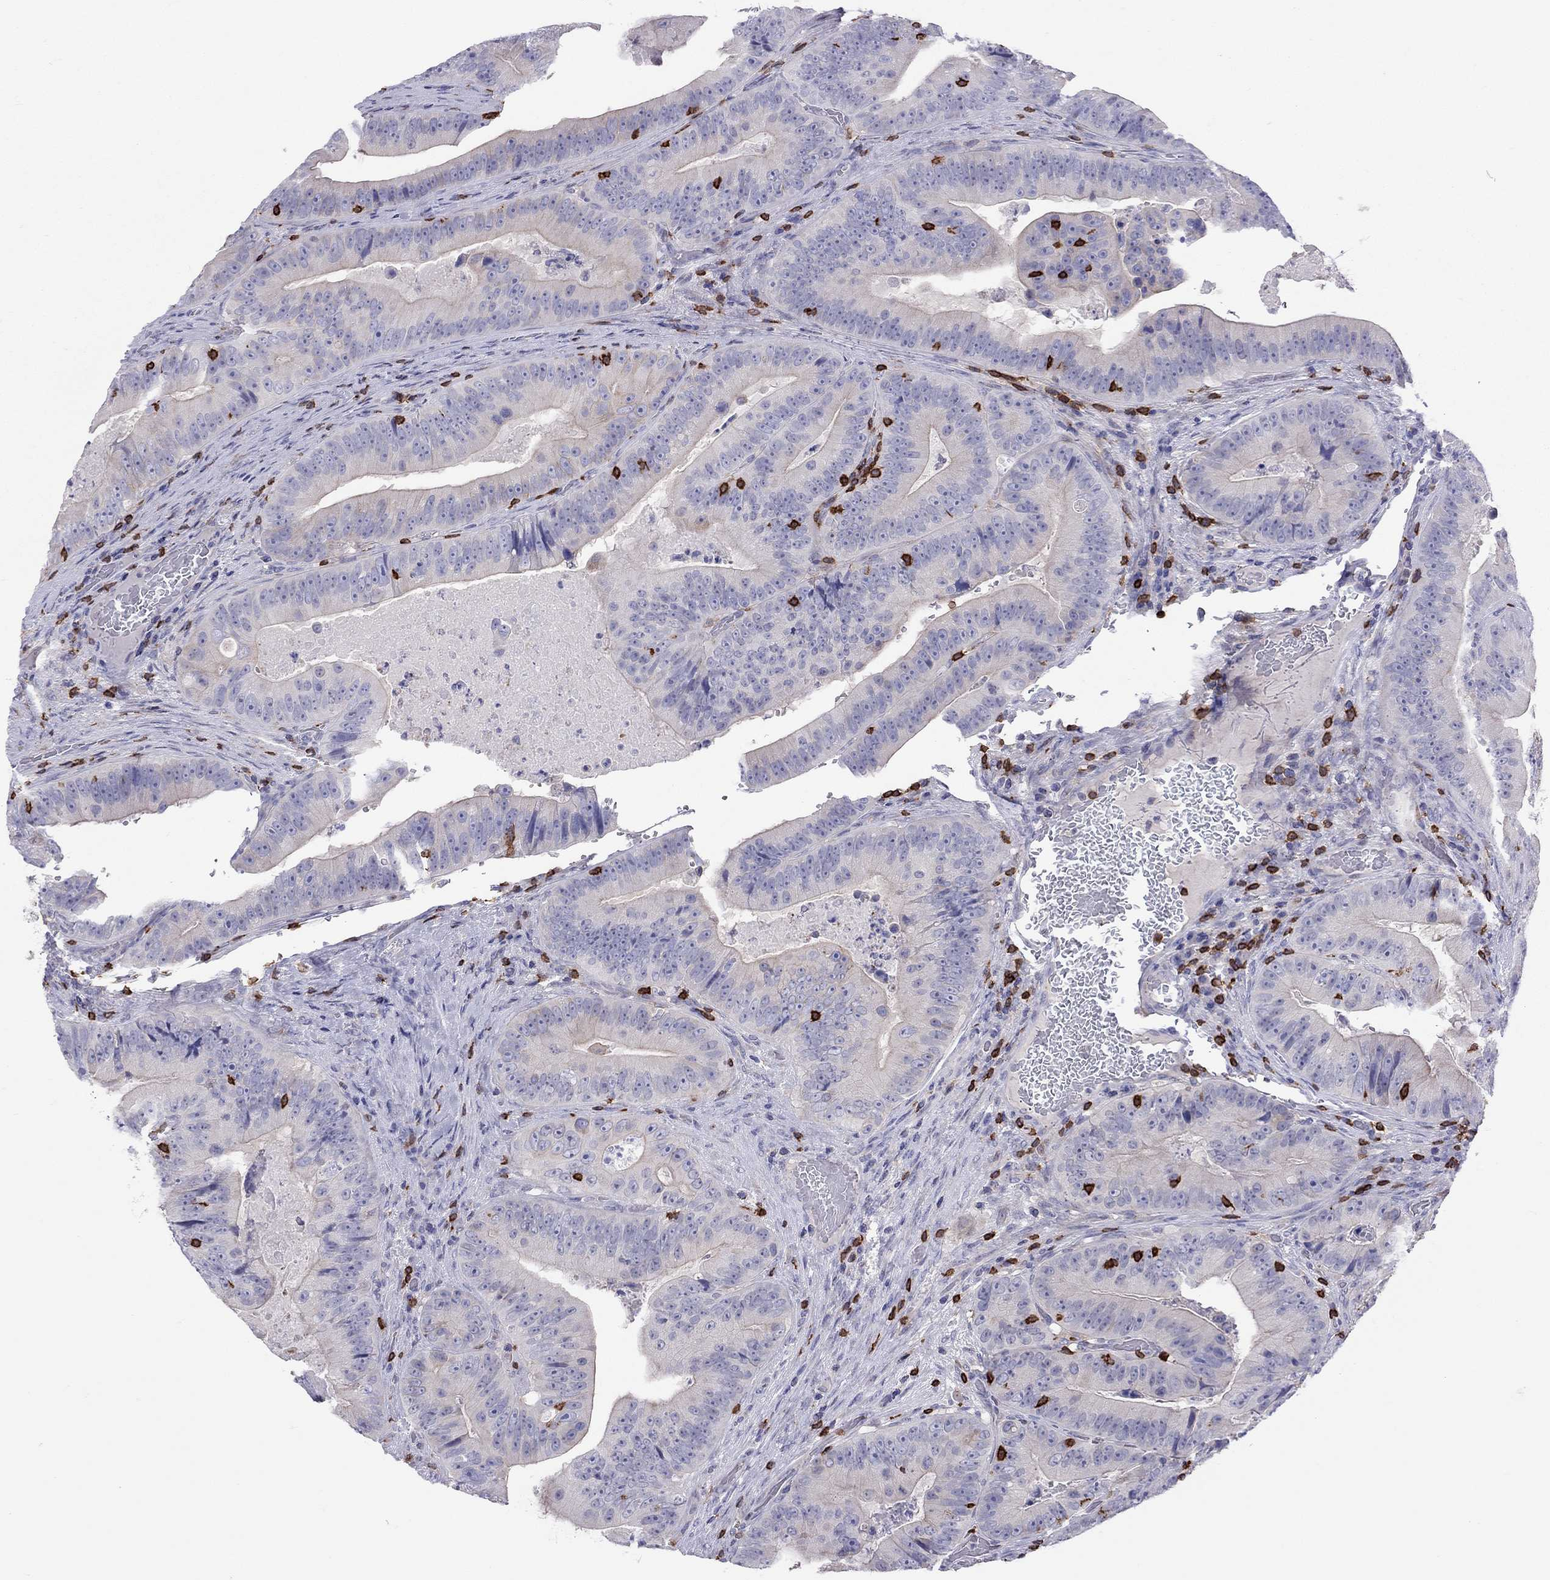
{"staining": {"intensity": "negative", "quantity": "none", "location": "none"}, "tissue": "colorectal cancer", "cell_type": "Tumor cells", "image_type": "cancer", "snomed": [{"axis": "morphology", "description": "Adenocarcinoma, NOS"}, {"axis": "topography", "description": "Colon"}], "caption": "Immunohistochemical staining of human adenocarcinoma (colorectal) shows no significant staining in tumor cells.", "gene": "MND1", "patient": {"sex": "female", "age": 86}}